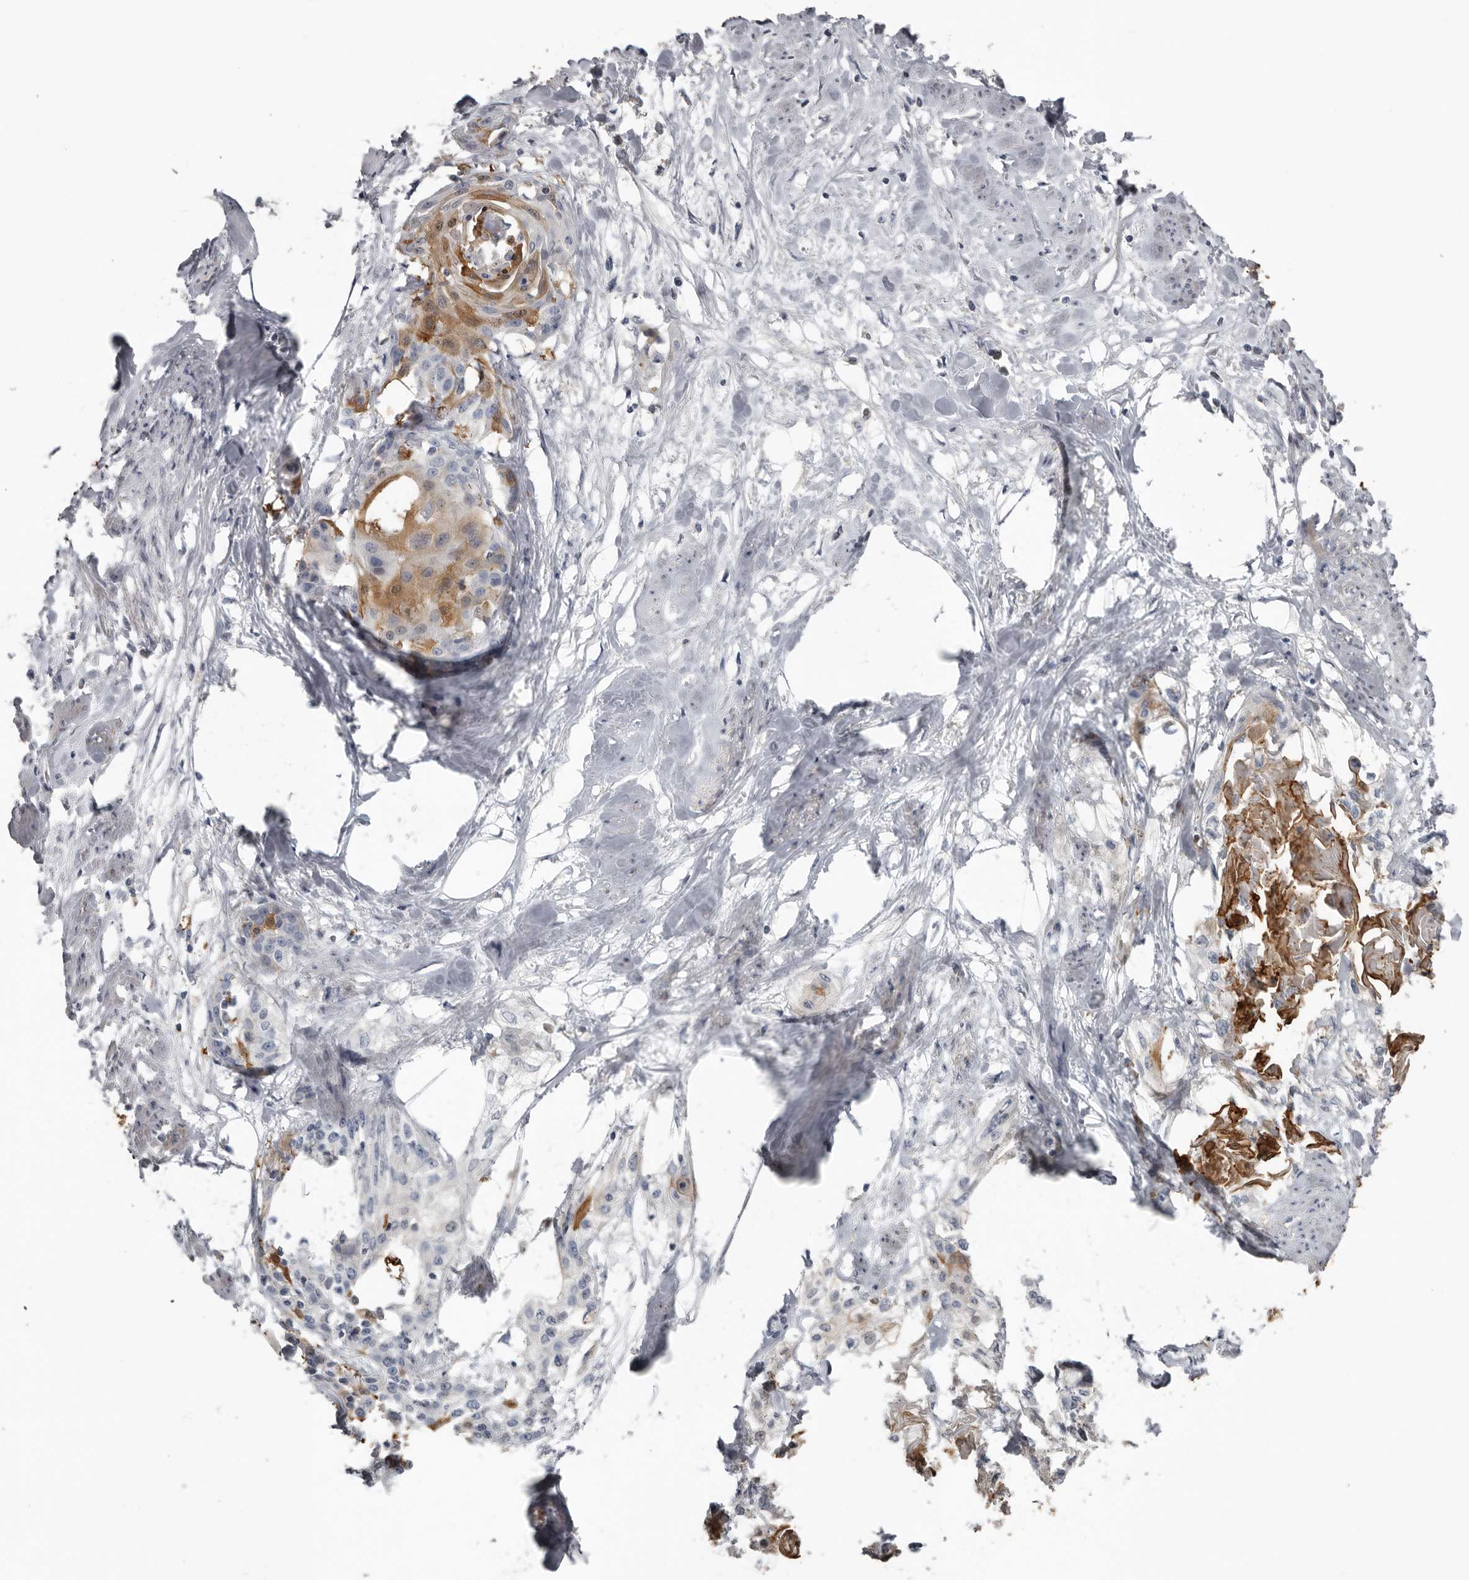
{"staining": {"intensity": "moderate", "quantity": "<25%", "location": "cytoplasmic/membranous,nuclear"}, "tissue": "cervical cancer", "cell_type": "Tumor cells", "image_type": "cancer", "snomed": [{"axis": "morphology", "description": "Squamous cell carcinoma, NOS"}, {"axis": "topography", "description": "Cervix"}], "caption": "Immunohistochemistry micrograph of neoplastic tissue: human squamous cell carcinoma (cervical) stained using IHC reveals low levels of moderate protein expression localized specifically in the cytoplasmic/membranous and nuclear of tumor cells, appearing as a cytoplasmic/membranous and nuclear brown color.", "gene": "FABP7", "patient": {"sex": "female", "age": 57}}